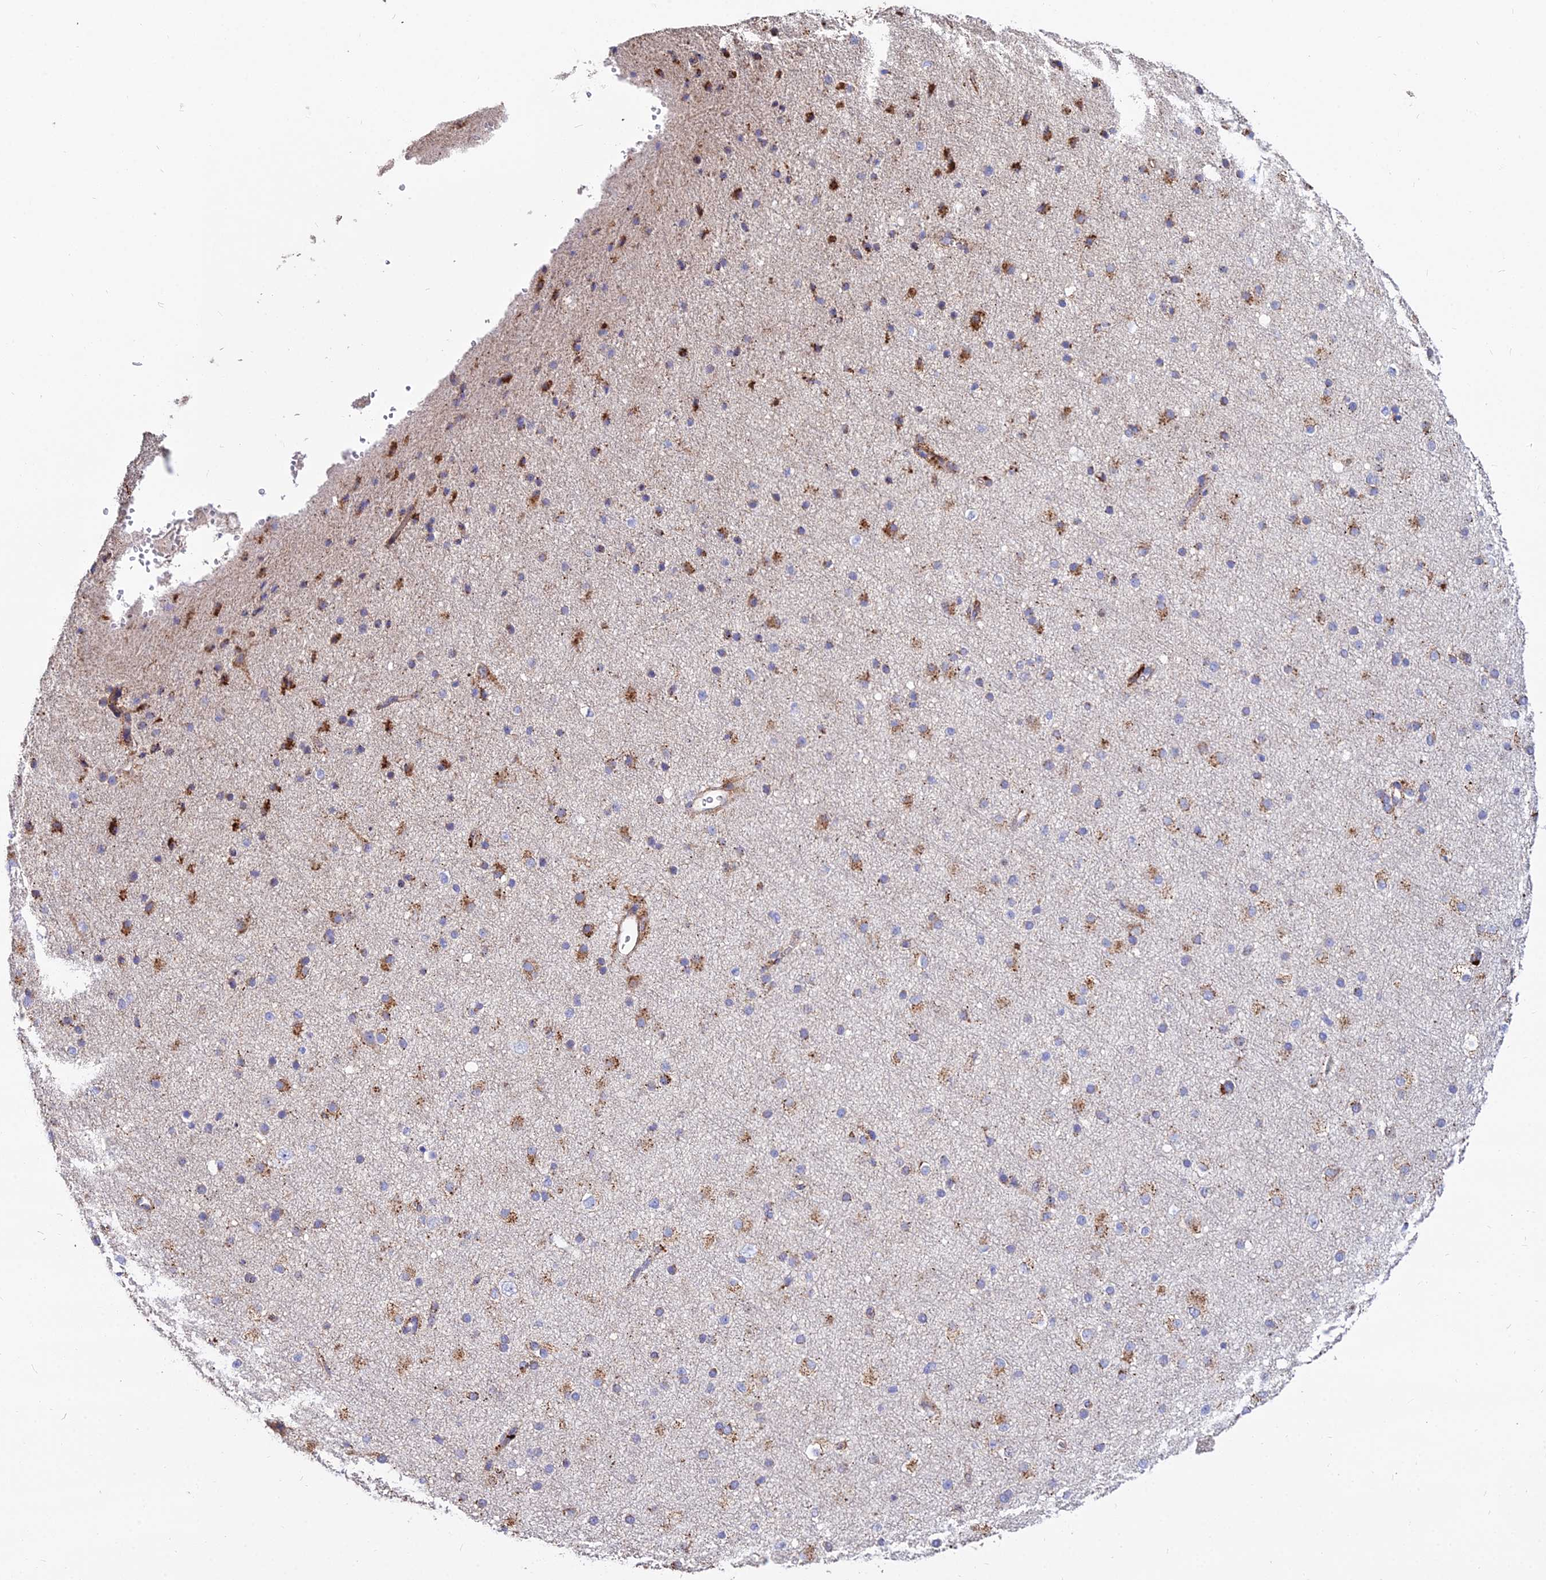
{"staining": {"intensity": "weak", "quantity": "25%-75%", "location": "cytoplasmic/membranous"}, "tissue": "cerebral cortex", "cell_type": "Endothelial cells", "image_type": "normal", "snomed": [{"axis": "morphology", "description": "Normal tissue, NOS"}, {"axis": "morphology", "description": "Developmental malformation"}, {"axis": "topography", "description": "Cerebral cortex"}], "caption": "Cerebral cortex stained for a protein displays weak cytoplasmic/membranous positivity in endothelial cells. The staining was performed using DAB (3,3'-diaminobenzidine) to visualize the protein expression in brown, while the nuclei were stained in blue with hematoxylin (Magnification: 20x).", "gene": "PNLIPRP3", "patient": {"sex": "female", "age": 30}}